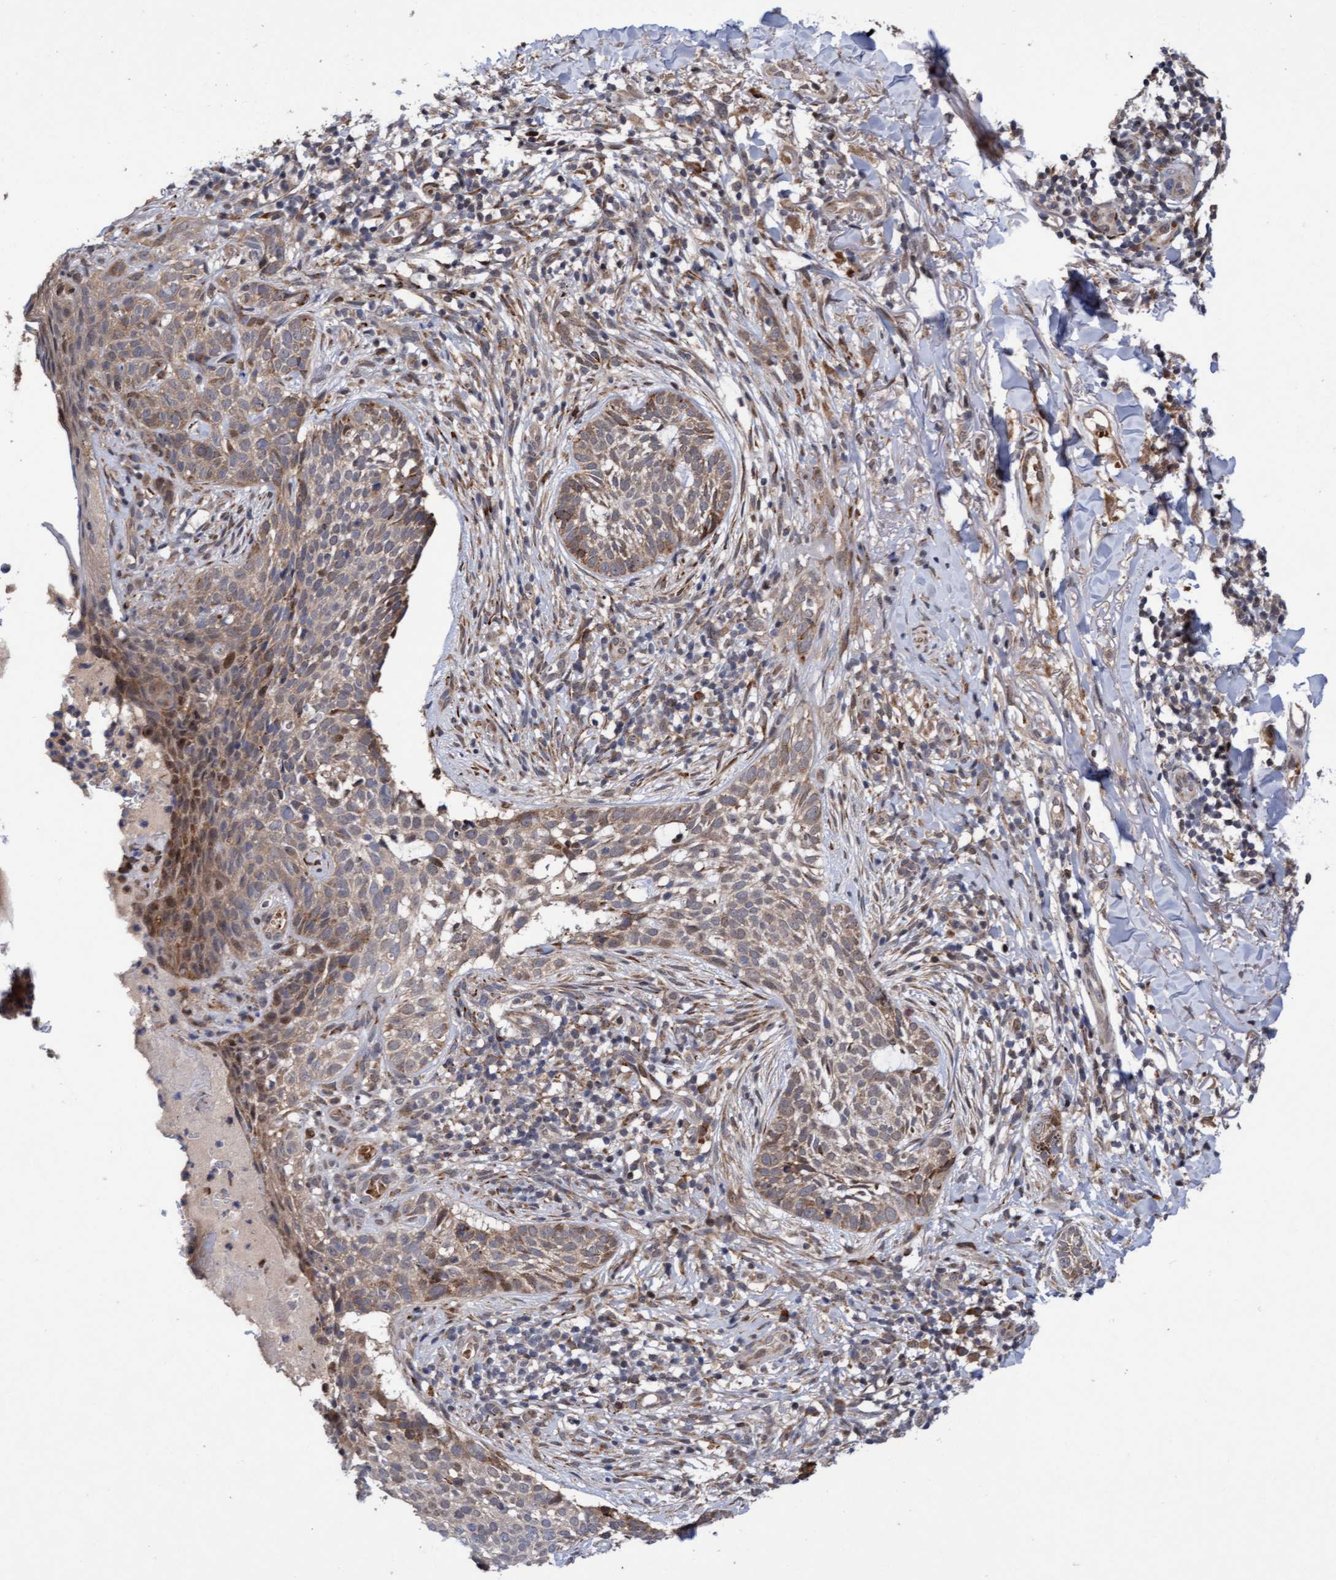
{"staining": {"intensity": "weak", "quantity": ">75%", "location": "cytoplasmic/membranous"}, "tissue": "skin cancer", "cell_type": "Tumor cells", "image_type": "cancer", "snomed": [{"axis": "morphology", "description": "Normal tissue, NOS"}, {"axis": "morphology", "description": "Basal cell carcinoma"}, {"axis": "topography", "description": "Skin"}], "caption": "A brown stain highlights weak cytoplasmic/membranous staining of a protein in human skin cancer (basal cell carcinoma) tumor cells. (DAB (3,3'-diaminobenzidine) IHC with brightfield microscopy, high magnification).", "gene": "TANC2", "patient": {"sex": "male", "age": 67}}